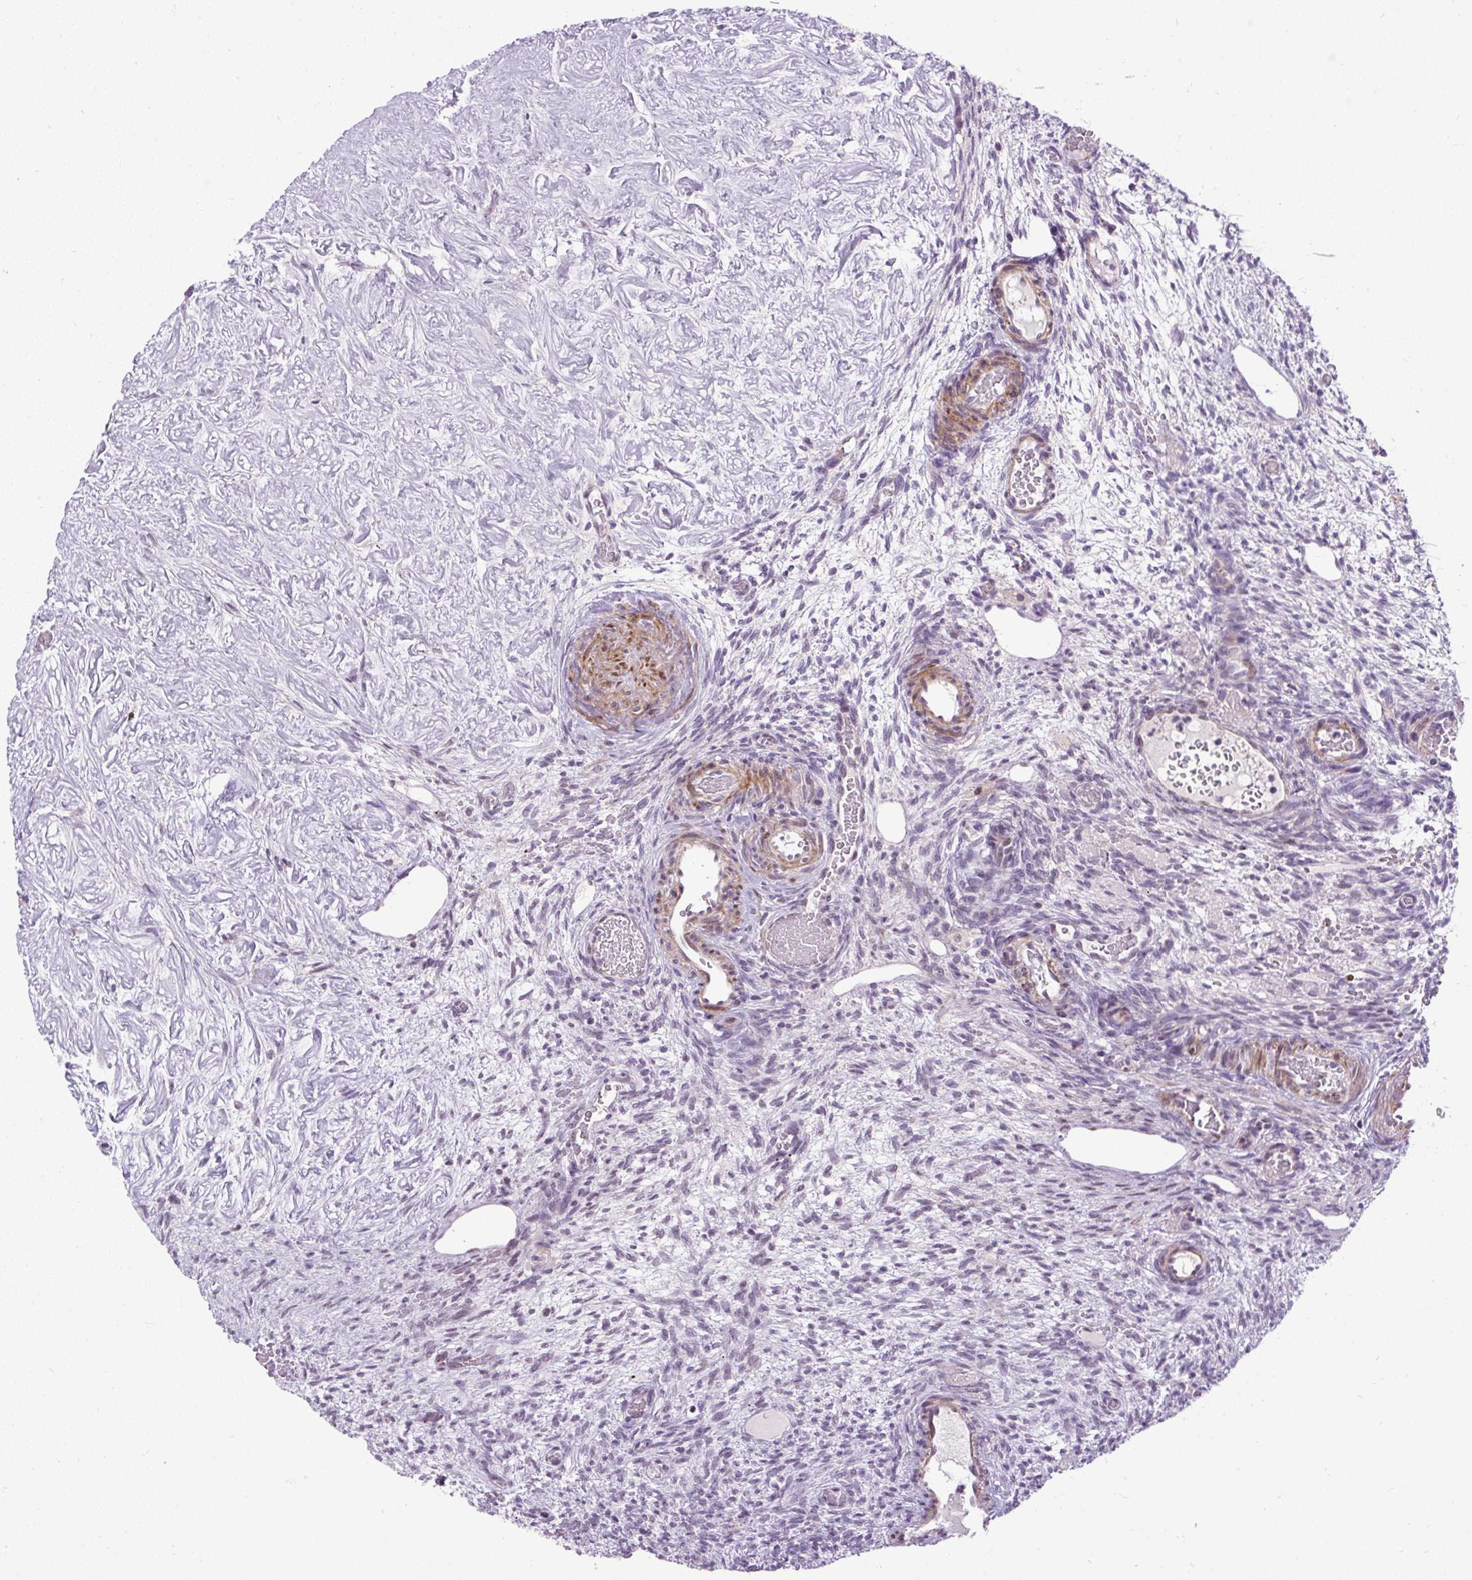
{"staining": {"intensity": "negative", "quantity": "none", "location": "none"}, "tissue": "ovary", "cell_type": "Follicle cells", "image_type": "normal", "snomed": [{"axis": "morphology", "description": "Normal tissue, NOS"}, {"axis": "topography", "description": "Ovary"}], "caption": "Immunohistochemistry histopathology image of benign ovary: ovary stained with DAB shows no significant protein positivity in follicle cells.", "gene": "ZNF197", "patient": {"sex": "female", "age": 67}}